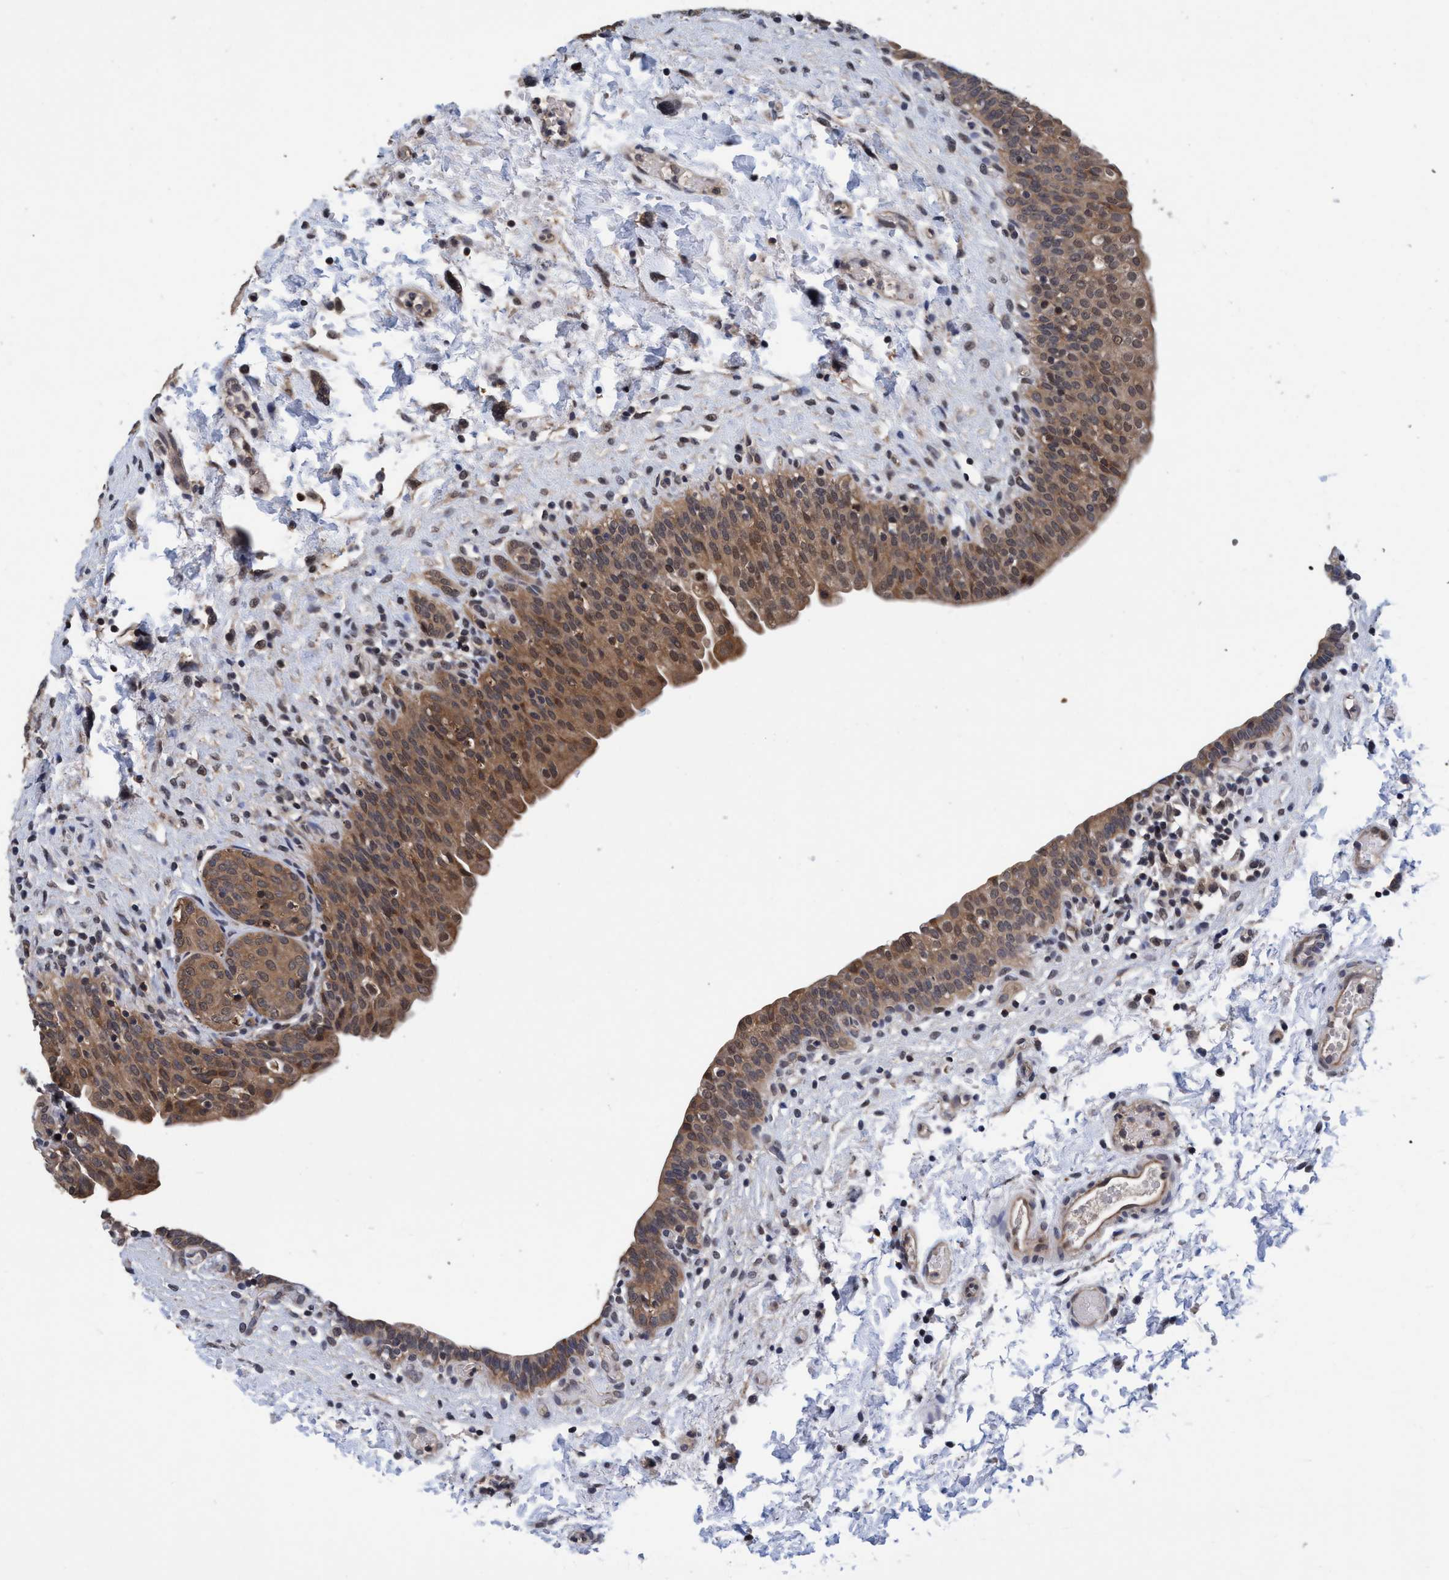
{"staining": {"intensity": "moderate", "quantity": ">75%", "location": "cytoplasmic/membranous"}, "tissue": "urinary bladder", "cell_type": "Urothelial cells", "image_type": "normal", "snomed": [{"axis": "morphology", "description": "Normal tissue, NOS"}, {"axis": "topography", "description": "Urinary bladder"}], "caption": "Unremarkable urinary bladder was stained to show a protein in brown. There is medium levels of moderate cytoplasmic/membranous staining in approximately >75% of urothelial cells. (DAB (3,3'-diaminobenzidine) = brown stain, brightfield microscopy at high magnification).", "gene": "PSMD12", "patient": {"sex": "male", "age": 55}}